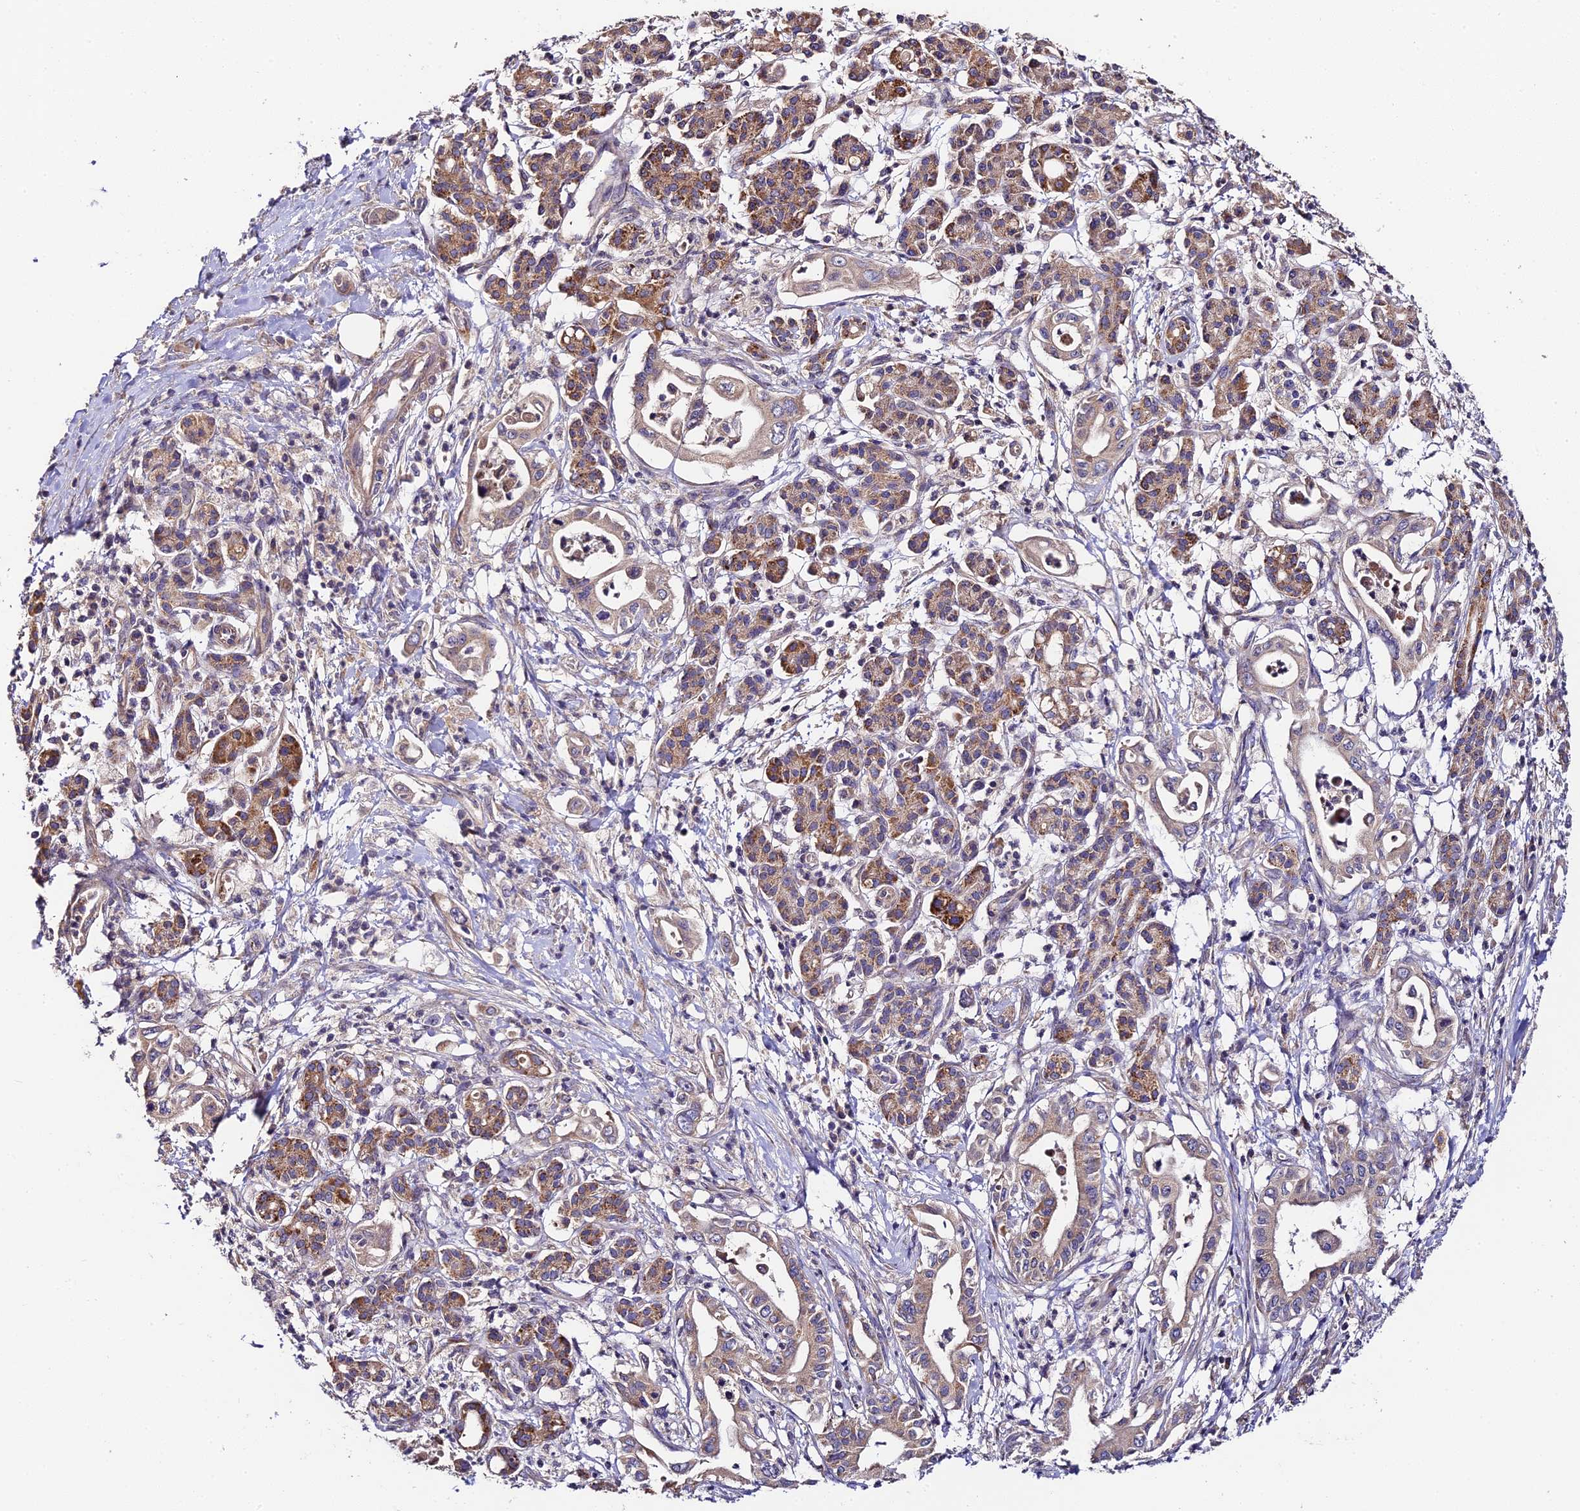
{"staining": {"intensity": "weak", "quantity": "25%-75%", "location": "cytoplasmic/membranous"}, "tissue": "pancreatic cancer", "cell_type": "Tumor cells", "image_type": "cancer", "snomed": [{"axis": "morphology", "description": "Adenocarcinoma, NOS"}, {"axis": "topography", "description": "Pancreas"}], "caption": "Immunohistochemistry of human pancreatic cancer (adenocarcinoma) reveals low levels of weak cytoplasmic/membranous positivity in about 25%-75% of tumor cells. The staining was performed using DAB, with brown indicating positive protein expression. Nuclei are stained blue with hematoxylin.", "gene": "C3orf20", "patient": {"sex": "female", "age": 77}}